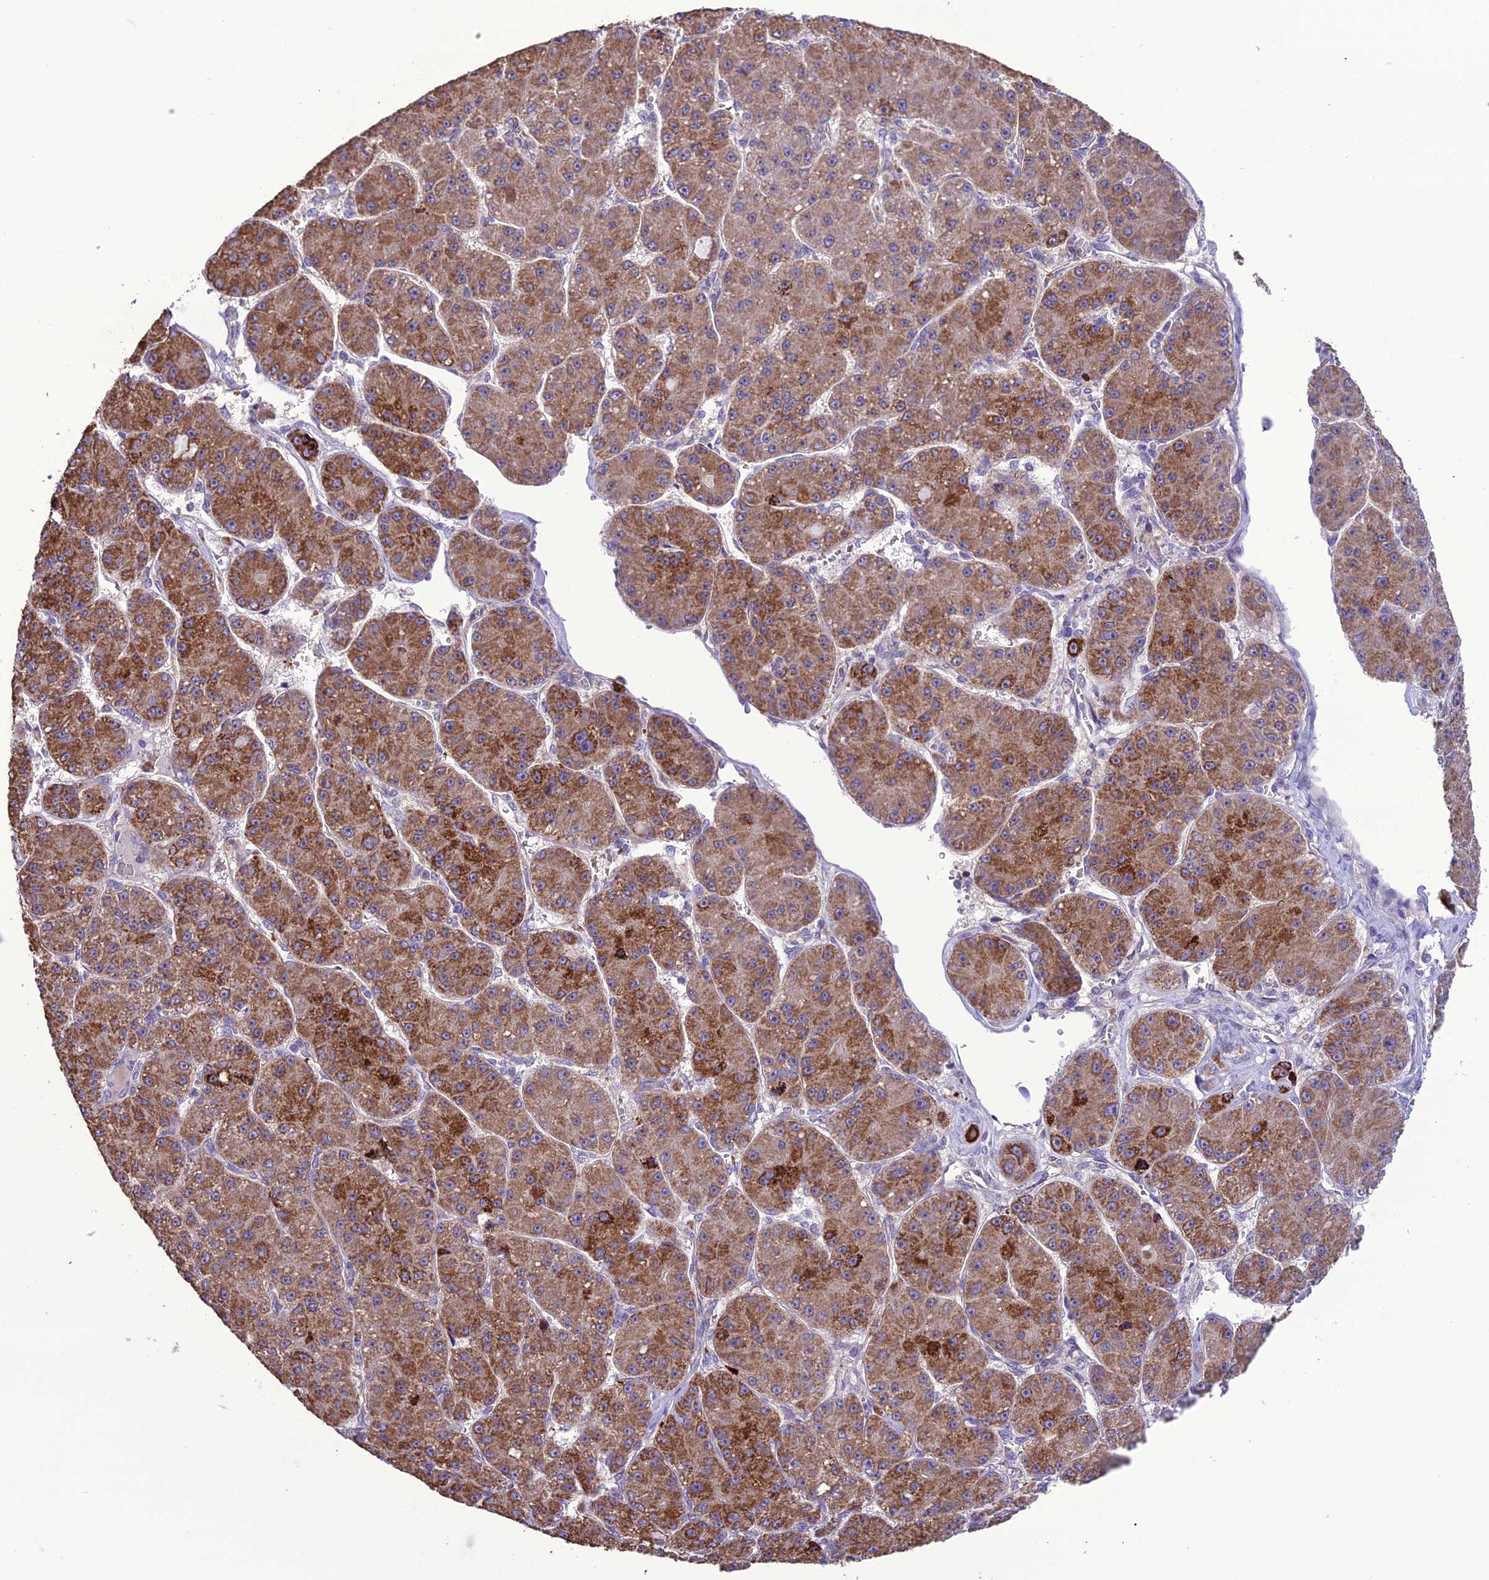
{"staining": {"intensity": "strong", "quantity": "25%-75%", "location": "cytoplasmic/membranous"}, "tissue": "liver cancer", "cell_type": "Tumor cells", "image_type": "cancer", "snomed": [{"axis": "morphology", "description": "Carcinoma, Hepatocellular, NOS"}, {"axis": "topography", "description": "Liver"}], "caption": "Protein staining shows strong cytoplasmic/membranous expression in approximately 25%-75% of tumor cells in liver cancer.", "gene": "TBC1D24", "patient": {"sex": "male", "age": 67}}